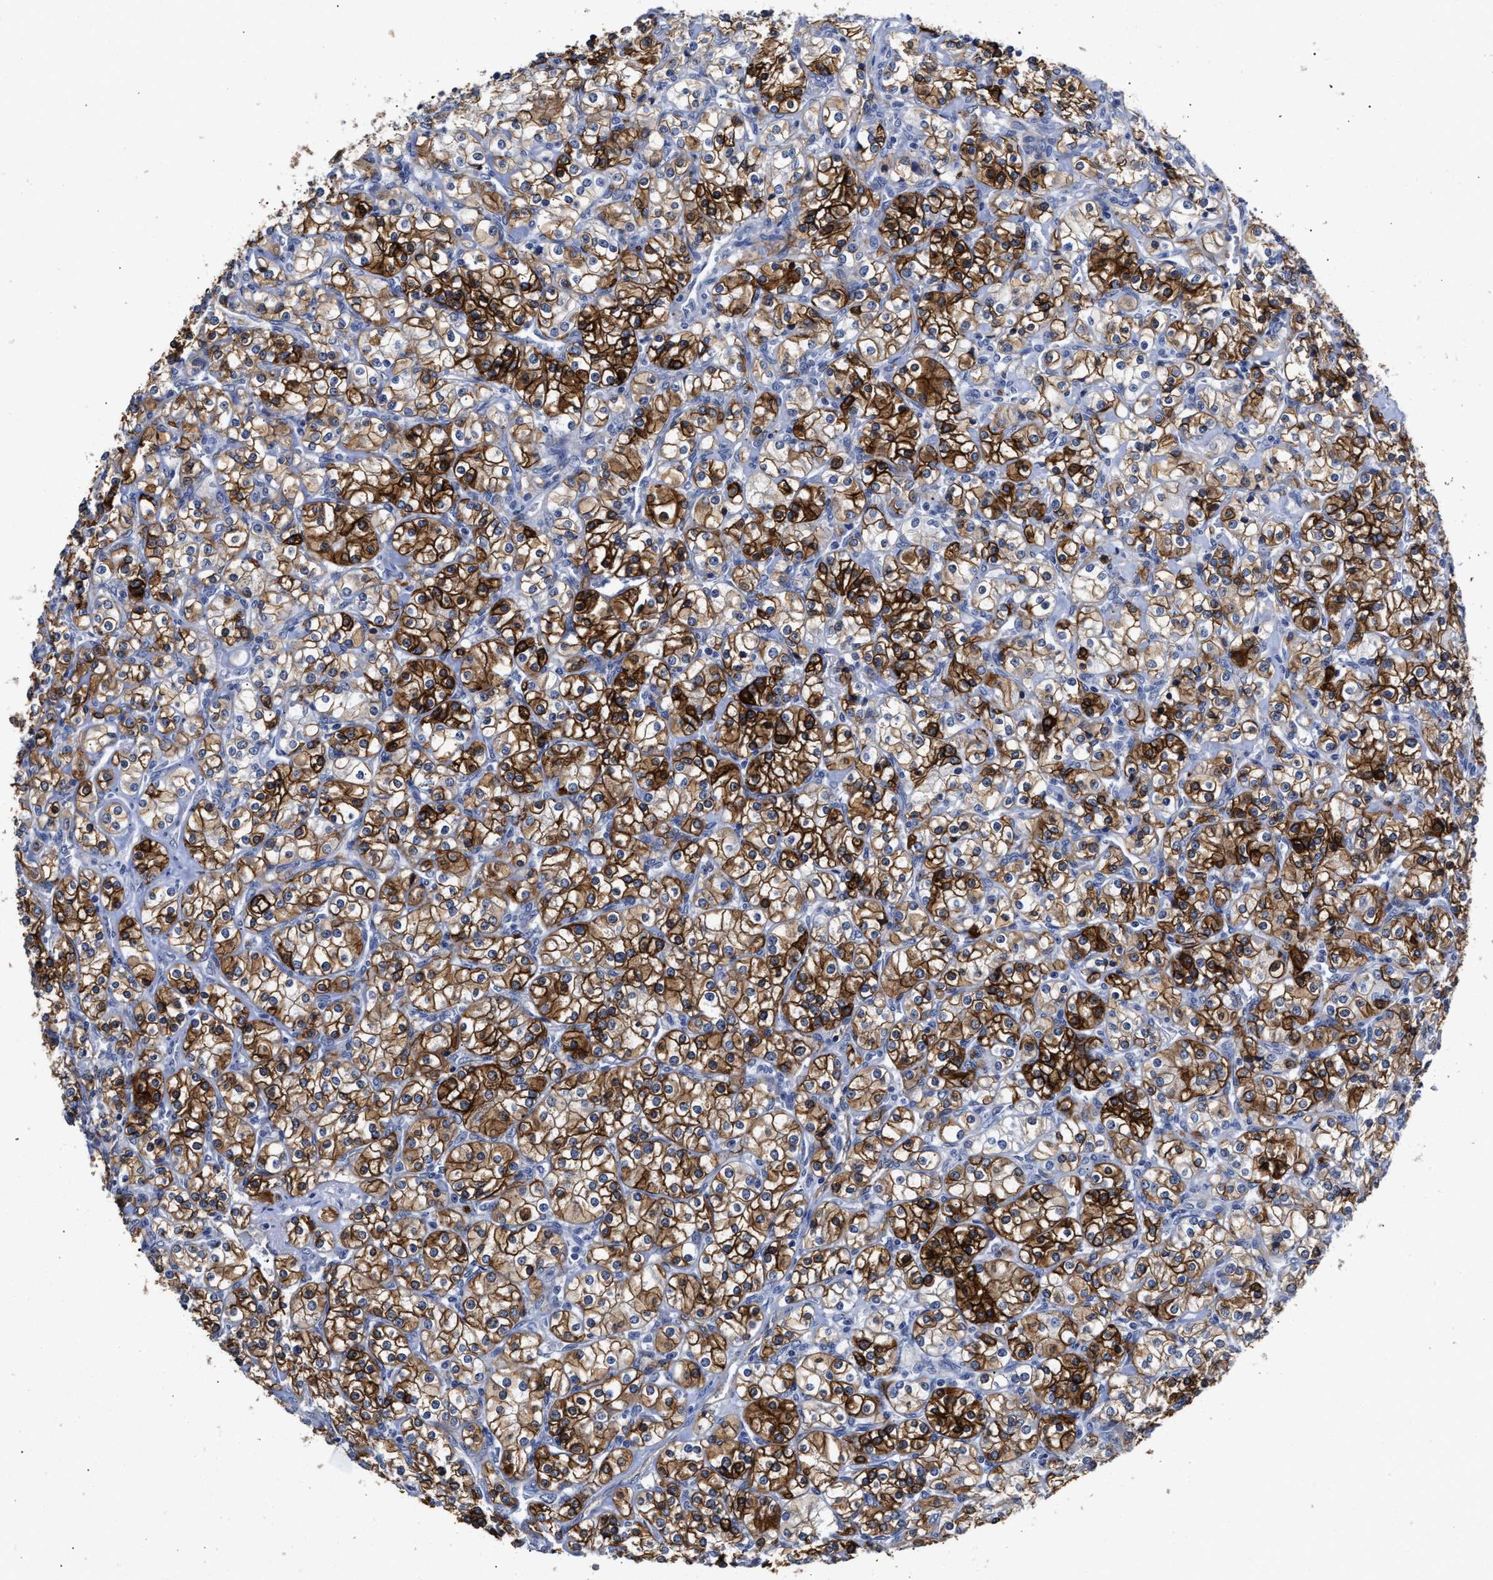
{"staining": {"intensity": "strong", "quantity": ">75%", "location": "cytoplasmic/membranous"}, "tissue": "renal cancer", "cell_type": "Tumor cells", "image_type": "cancer", "snomed": [{"axis": "morphology", "description": "Adenocarcinoma, NOS"}, {"axis": "topography", "description": "Kidney"}], "caption": "Immunohistochemistry (DAB (3,3'-diaminobenzidine)) staining of renal adenocarcinoma demonstrates strong cytoplasmic/membranous protein positivity in approximately >75% of tumor cells.", "gene": "AHNAK2", "patient": {"sex": "male", "age": 77}}